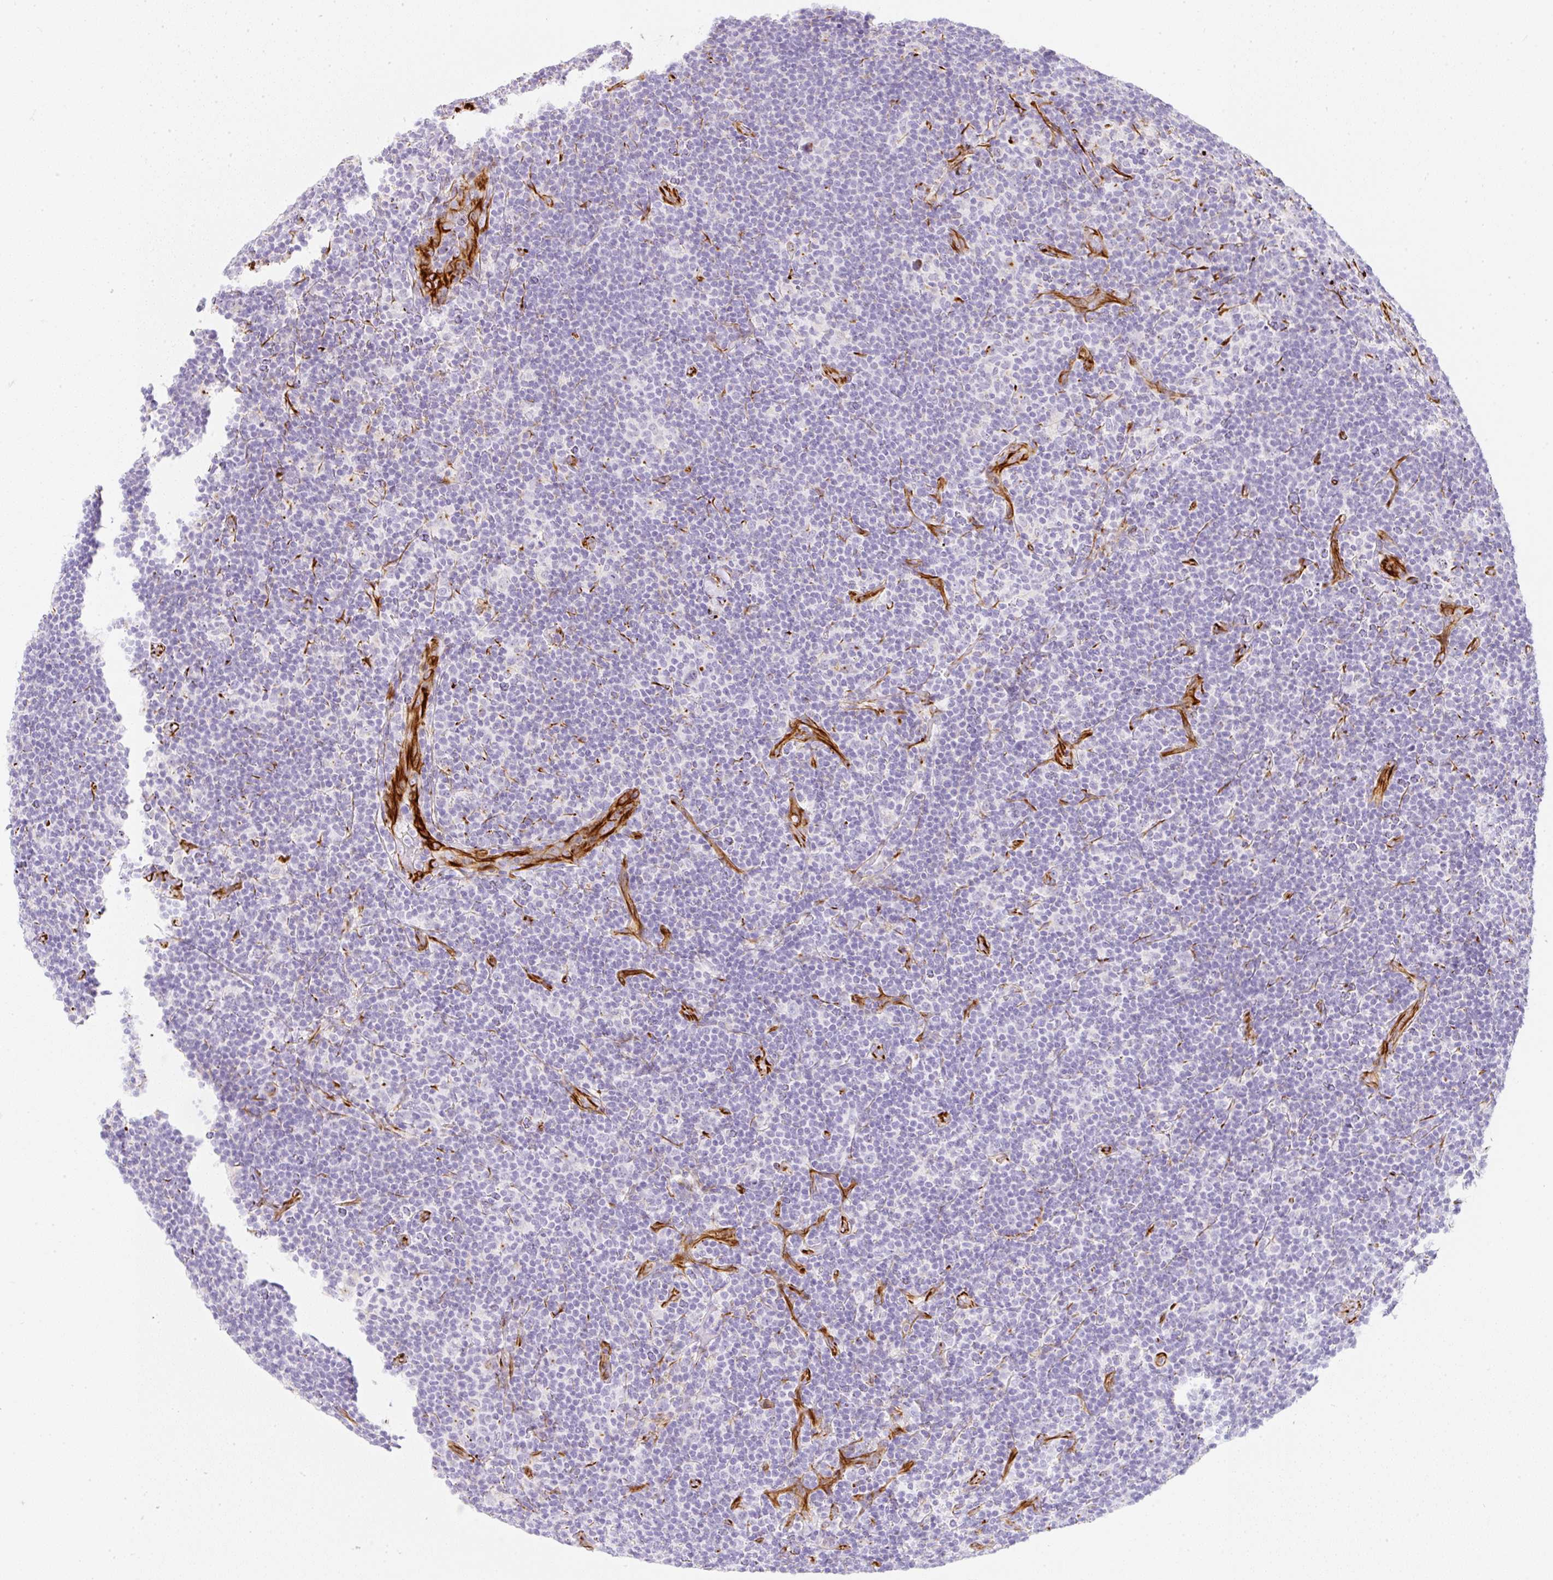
{"staining": {"intensity": "negative", "quantity": "none", "location": "none"}, "tissue": "lymphoma", "cell_type": "Tumor cells", "image_type": "cancer", "snomed": [{"axis": "morphology", "description": "Hodgkin's disease, NOS"}, {"axis": "topography", "description": "Lymph node"}], "caption": "This is an immunohistochemistry (IHC) histopathology image of Hodgkin's disease. There is no expression in tumor cells.", "gene": "ZNF689", "patient": {"sex": "female", "age": 57}}